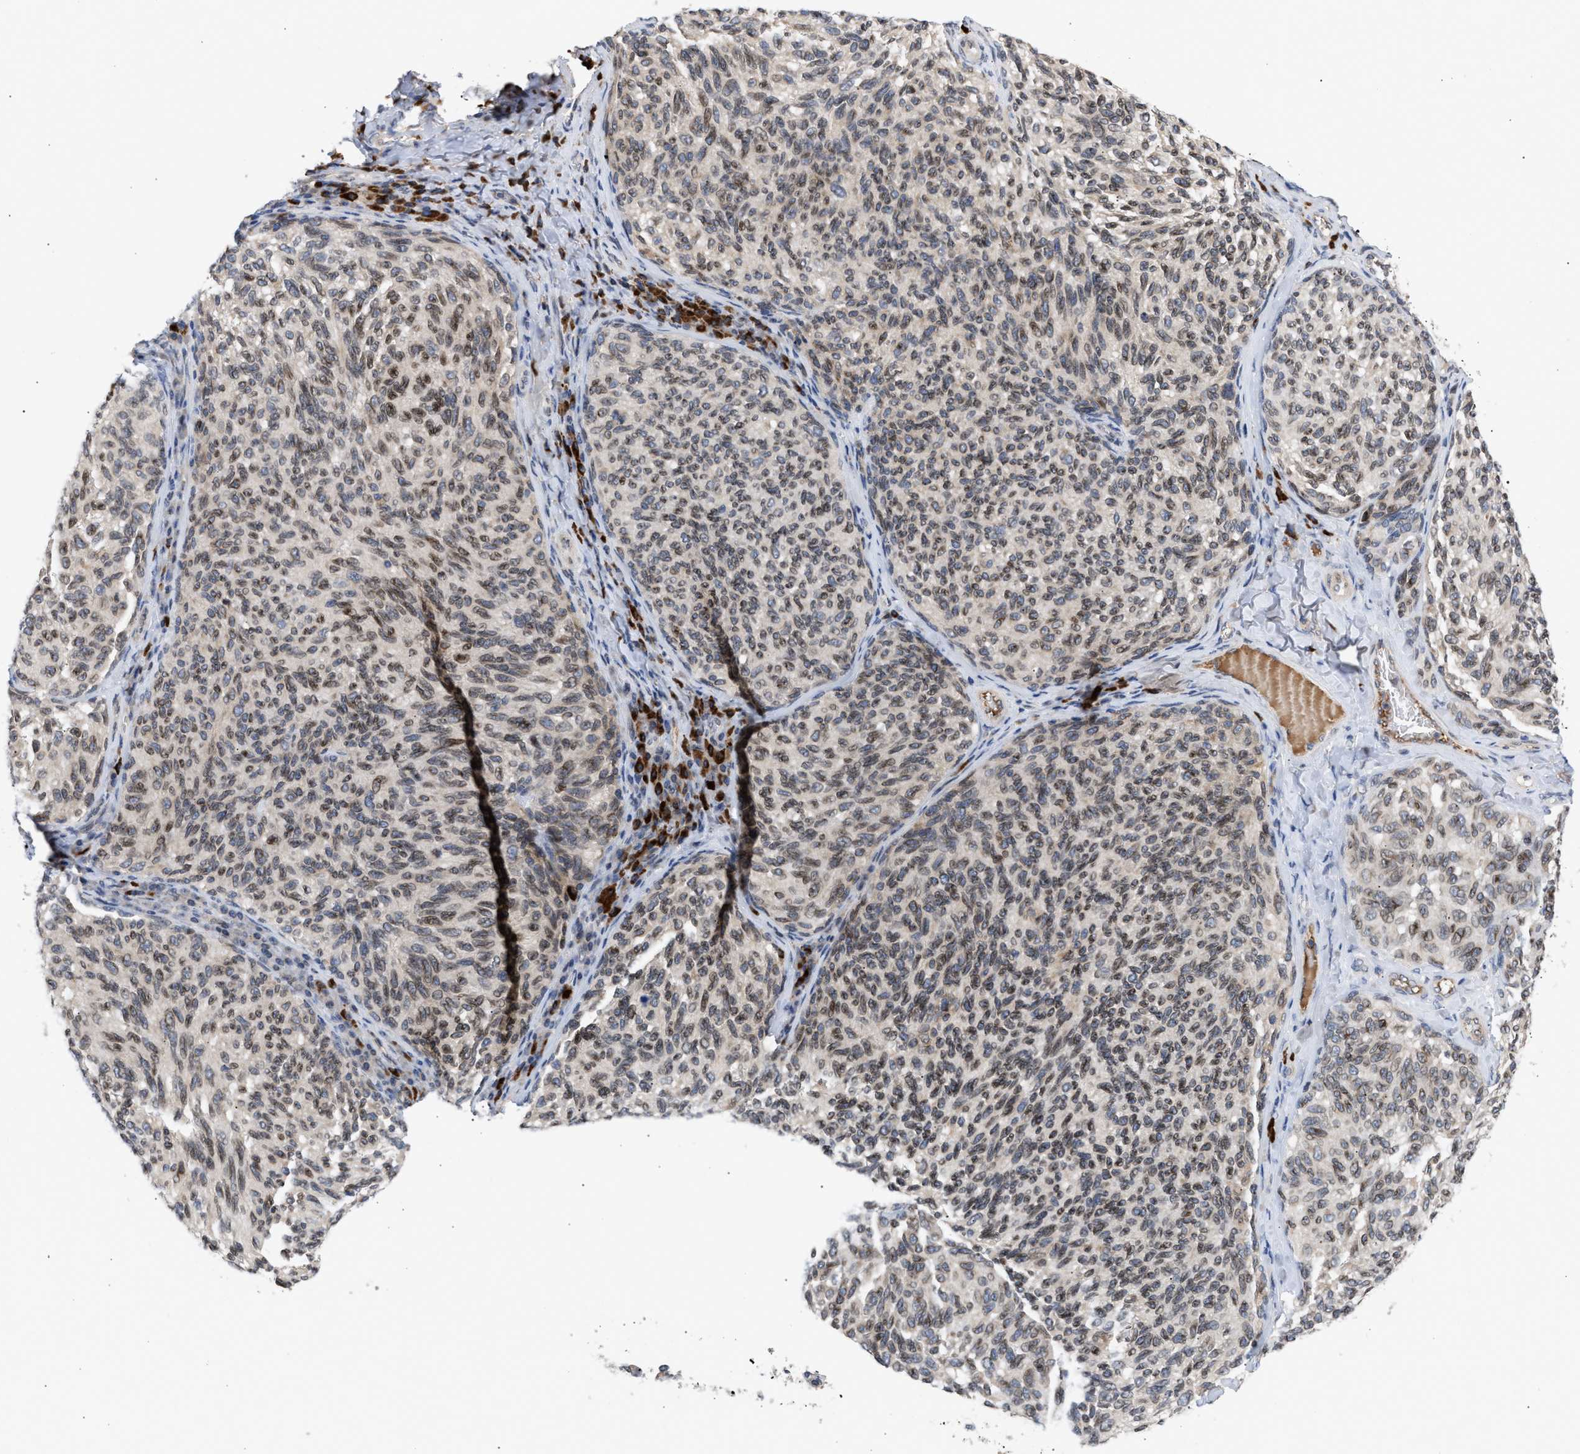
{"staining": {"intensity": "weak", "quantity": ">75%", "location": "cytoplasmic/membranous,nuclear"}, "tissue": "melanoma", "cell_type": "Tumor cells", "image_type": "cancer", "snomed": [{"axis": "morphology", "description": "Malignant melanoma, NOS"}, {"axis": "topography", "description": "Skin"}], "caption": "Immunohistochemistry (IHC) of human melanoma displays low levels of weak cytoplasmic/membranous and nuclear staining in about >75% of tumor cells.", "gene": "NUP62", "patient": {"sex": "female", "age": 73}}